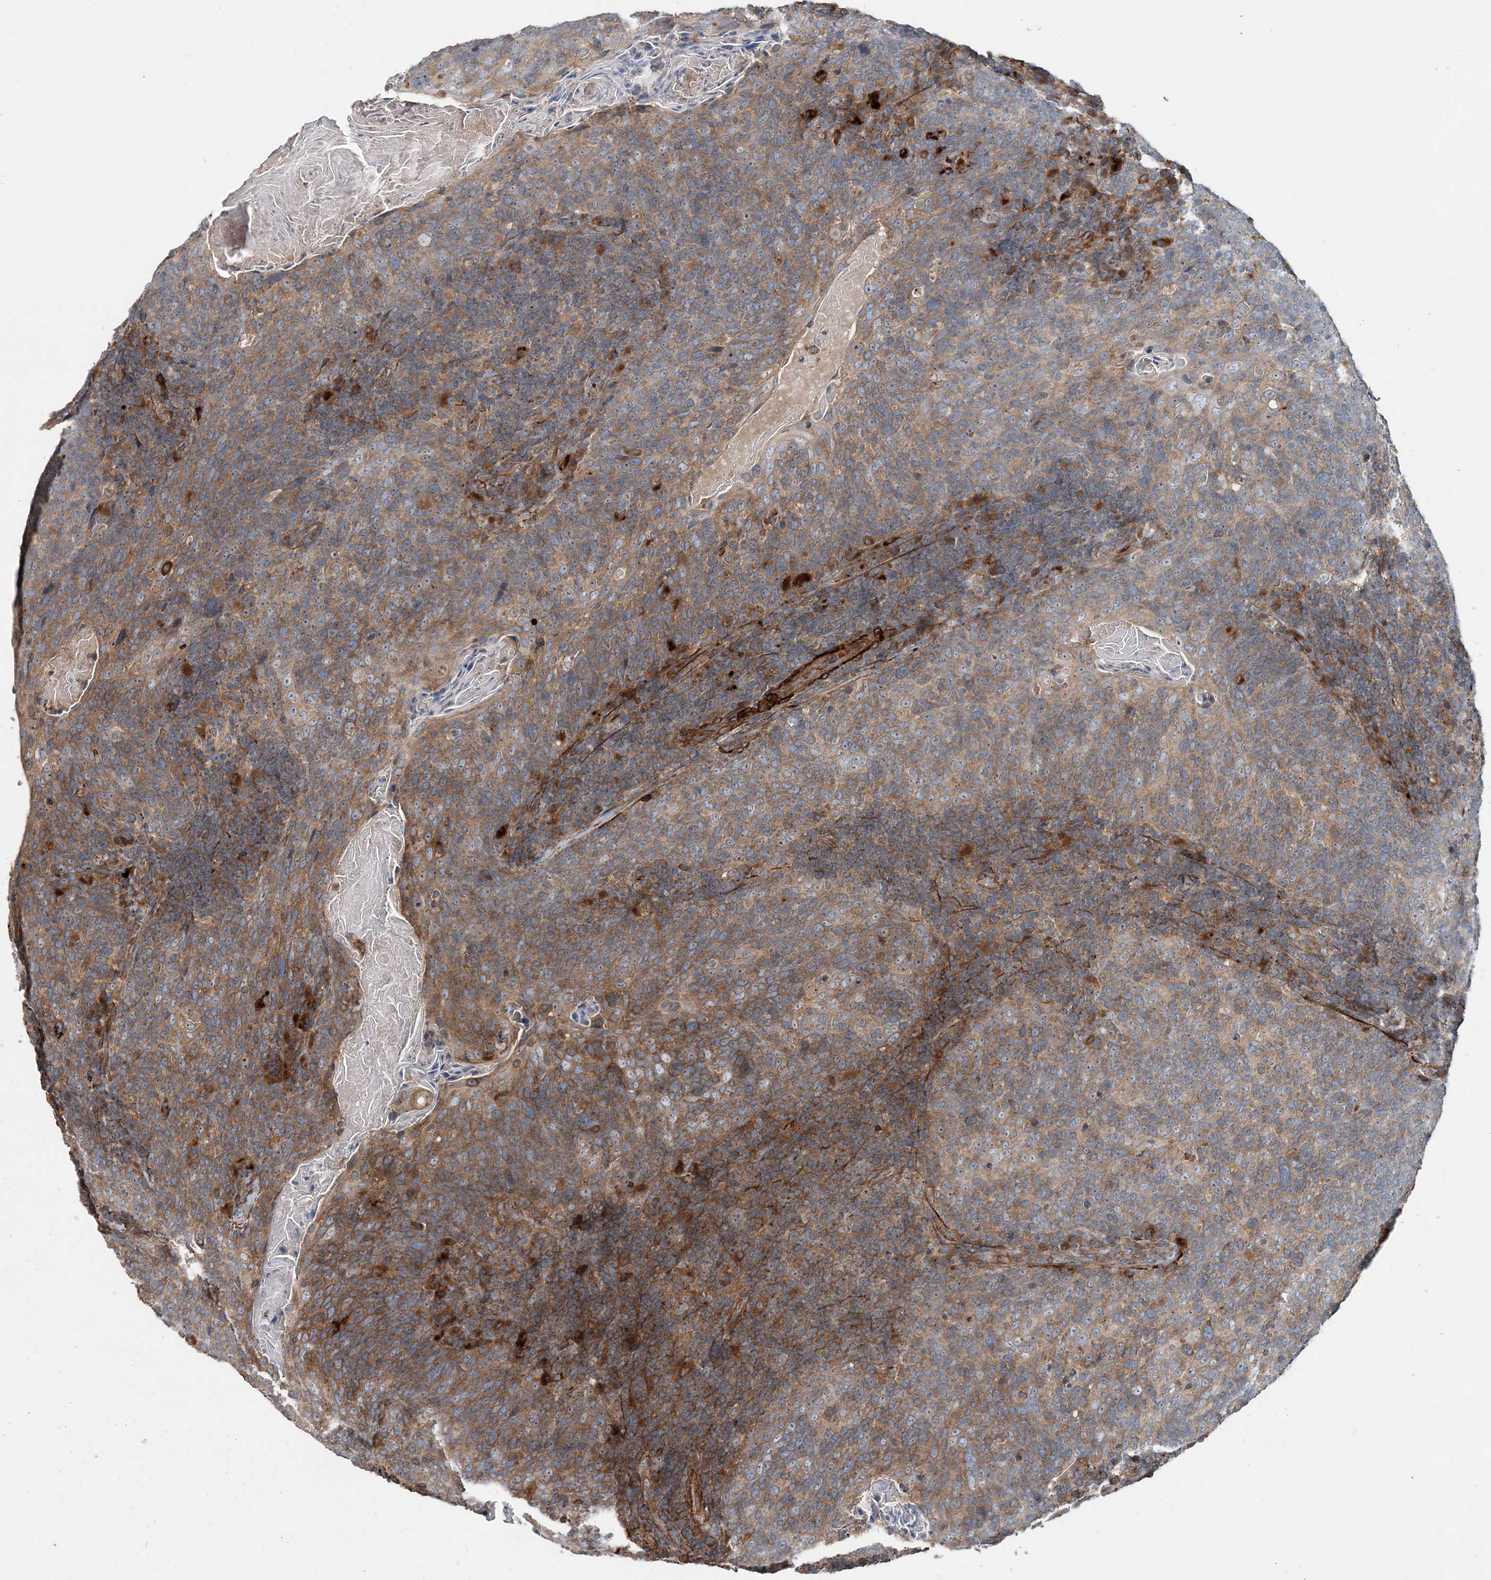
{"staining": {"intensity": "moderate", "quantity": ">75%", "location": "cytoplasmic/membranous"}, "tissue": "head and neck cancer", "cell_type": "Tumor cells", "image_type": "cancer", "snomed": [{"axis": "morphology", "description": "Squamous cell carcinoma, NOS"}, {"axis": "morphology", "description": "Squamous cell carcinoma, metastatic, NOS"}, {"axis": "topography", "description": "Lymph node"}, {"axis": "topography", "description": "Head-Neck"}], "caption": "This micrograph reveals head and neck cancer stained with immunohistochemistry (IHC) to label a protein in brown. The cytoplasmic/membranous of tumor cells show moderate positivity for the protein. Nuclei are counter-stained blue.", "gene": "TTI1", "patient": {"sex": "male", "age": 62}}